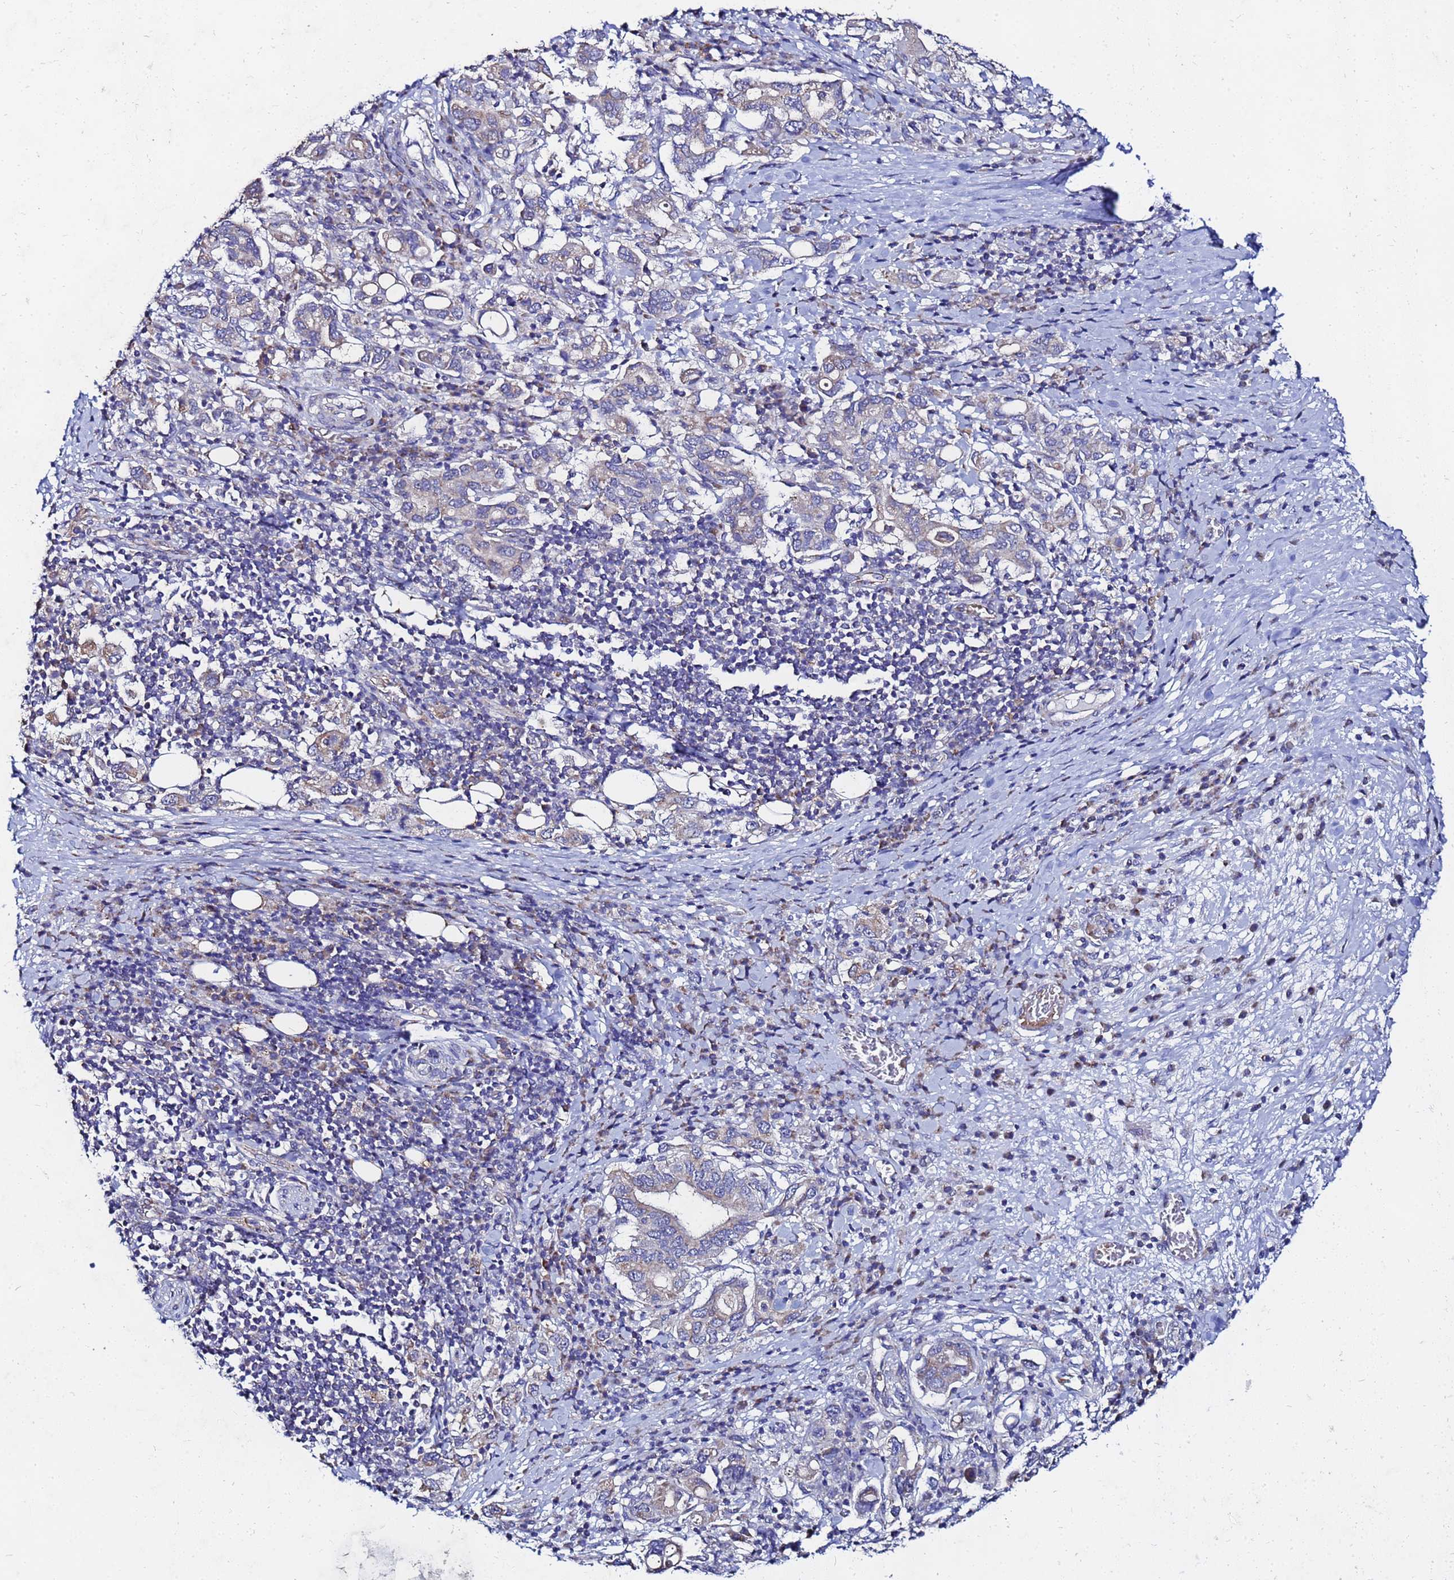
{"staining": {"intensity": "weak", "quantity": "25%-75%", "location": "cytoplasmic/membranous"}, "tissue": "stomach cancer", "cell_type": "Tumor cells", "image_type": "cancer", "snomed": [{"axis": "morphology", "description": "Adenocarcinoma, NOS"}, {"axis": "topography", "description": "Stomach, upper"}, {"axis": "topography", "description": "Stomach"}], "caption": "Stomach adenocarcinoma stained with DAB IHC shows low levels of weak cytoplasmic/membranous positivity in about 25%-75% of tumor cells.", "gene": "FAHD2A", "patient": {"sex": "male", "age": 62}}